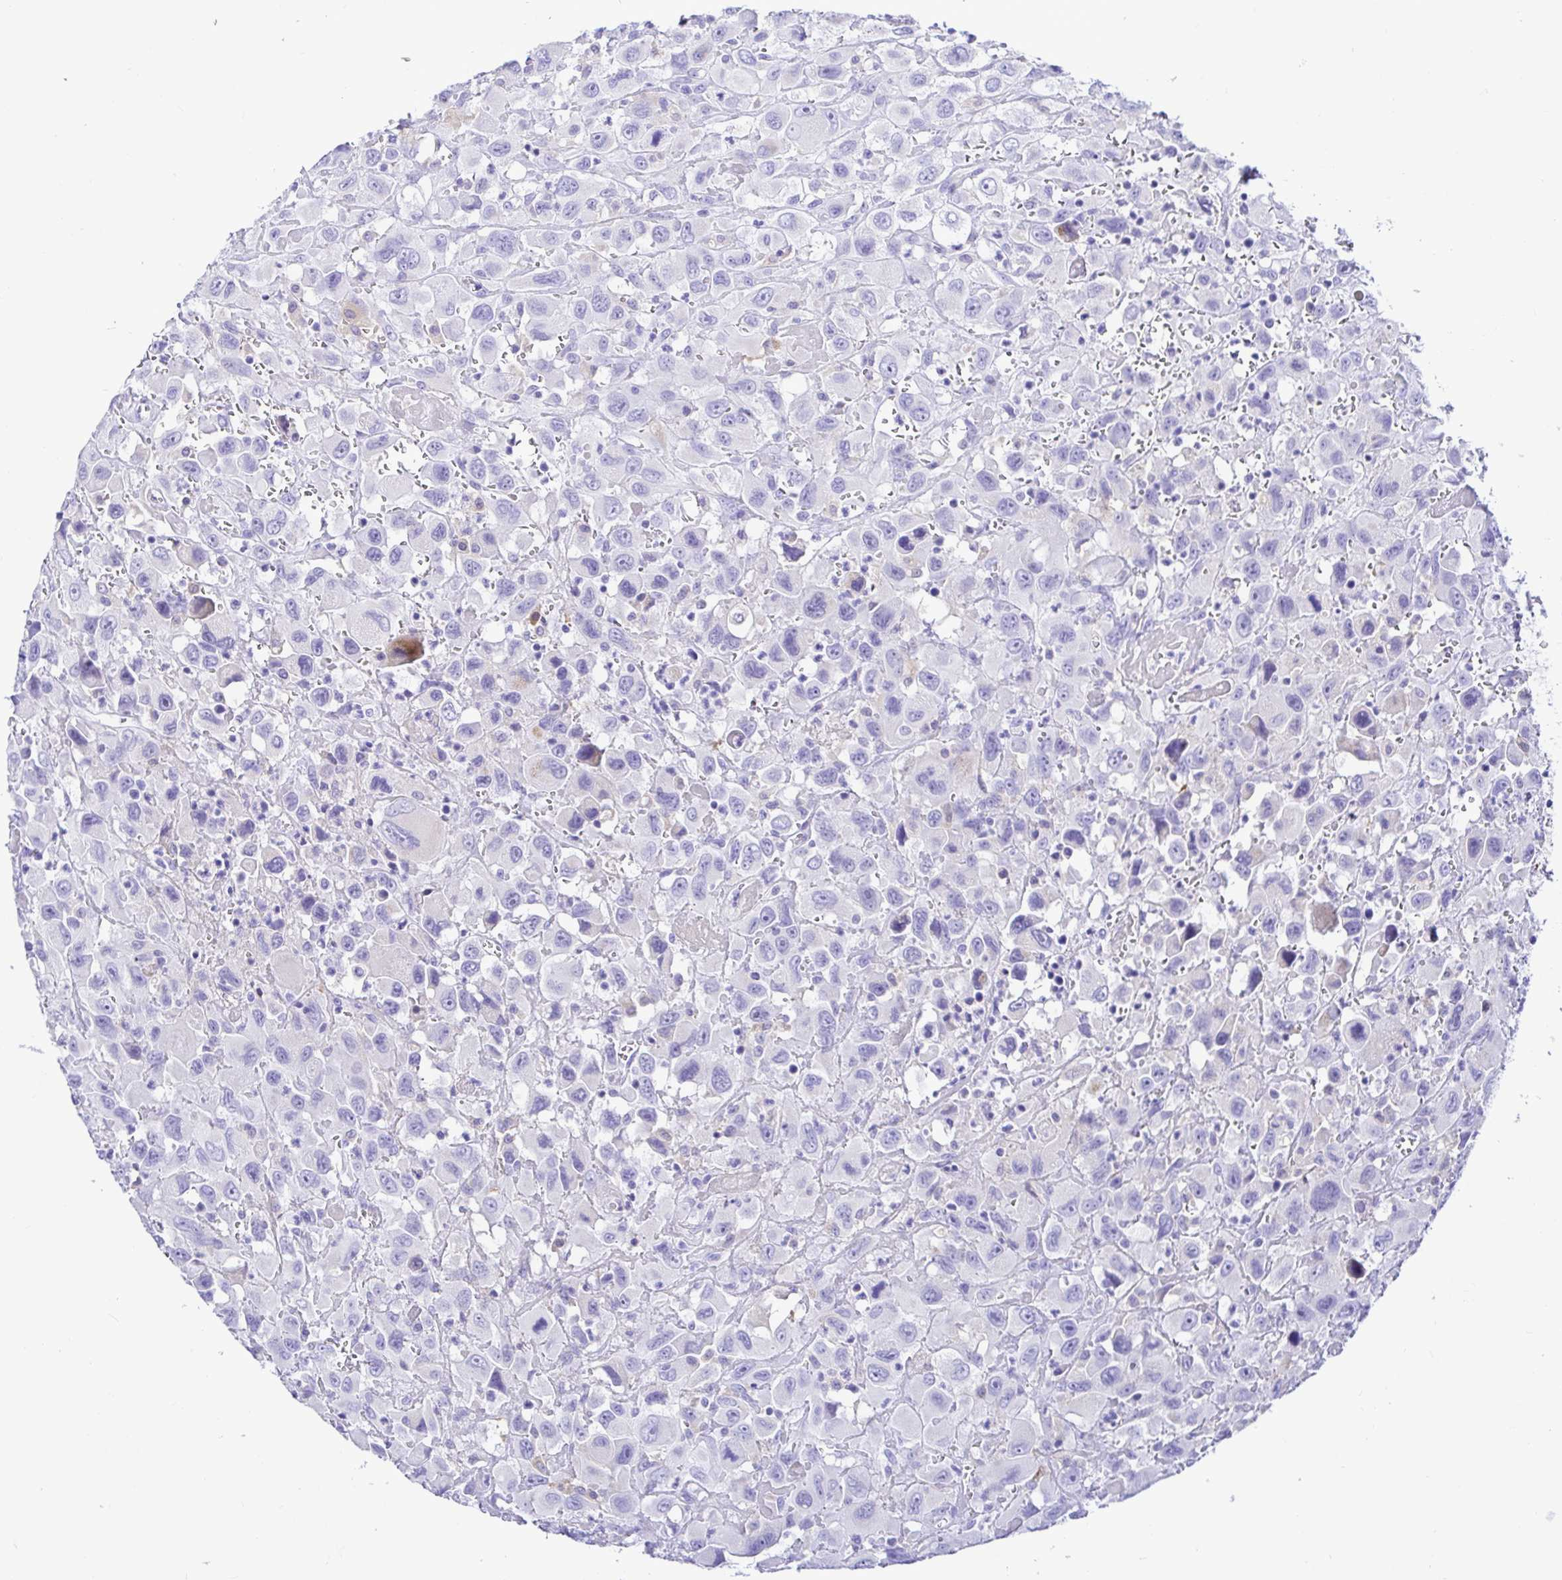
{"staining": {"intensity": "negative", "quantity": "none", "location": "none"}, "tissue": "head and neck cancer", "cell_type": "Tumor cells", "image_type": "cancer", "snomed": [{"axis": "morphology", "description": "Squamous cell carcinoma, NOS"}, {"axis": "morphology", "description": "Squamous cell carcinoma, metastatic, NOS"}, {"axis": "topography", "description": "Oral tissue"}, {"axis": "topography", "description": "Head-Neck"}], "caption": "Tumor cells are negative for brown protein staining in head and neck cancer (metastatic squamous cell carcinoma). (DAB IHC with hematoxylin counter stain).", "gene": "BACE2", "patient": {"sex": "female", "age": 85}}